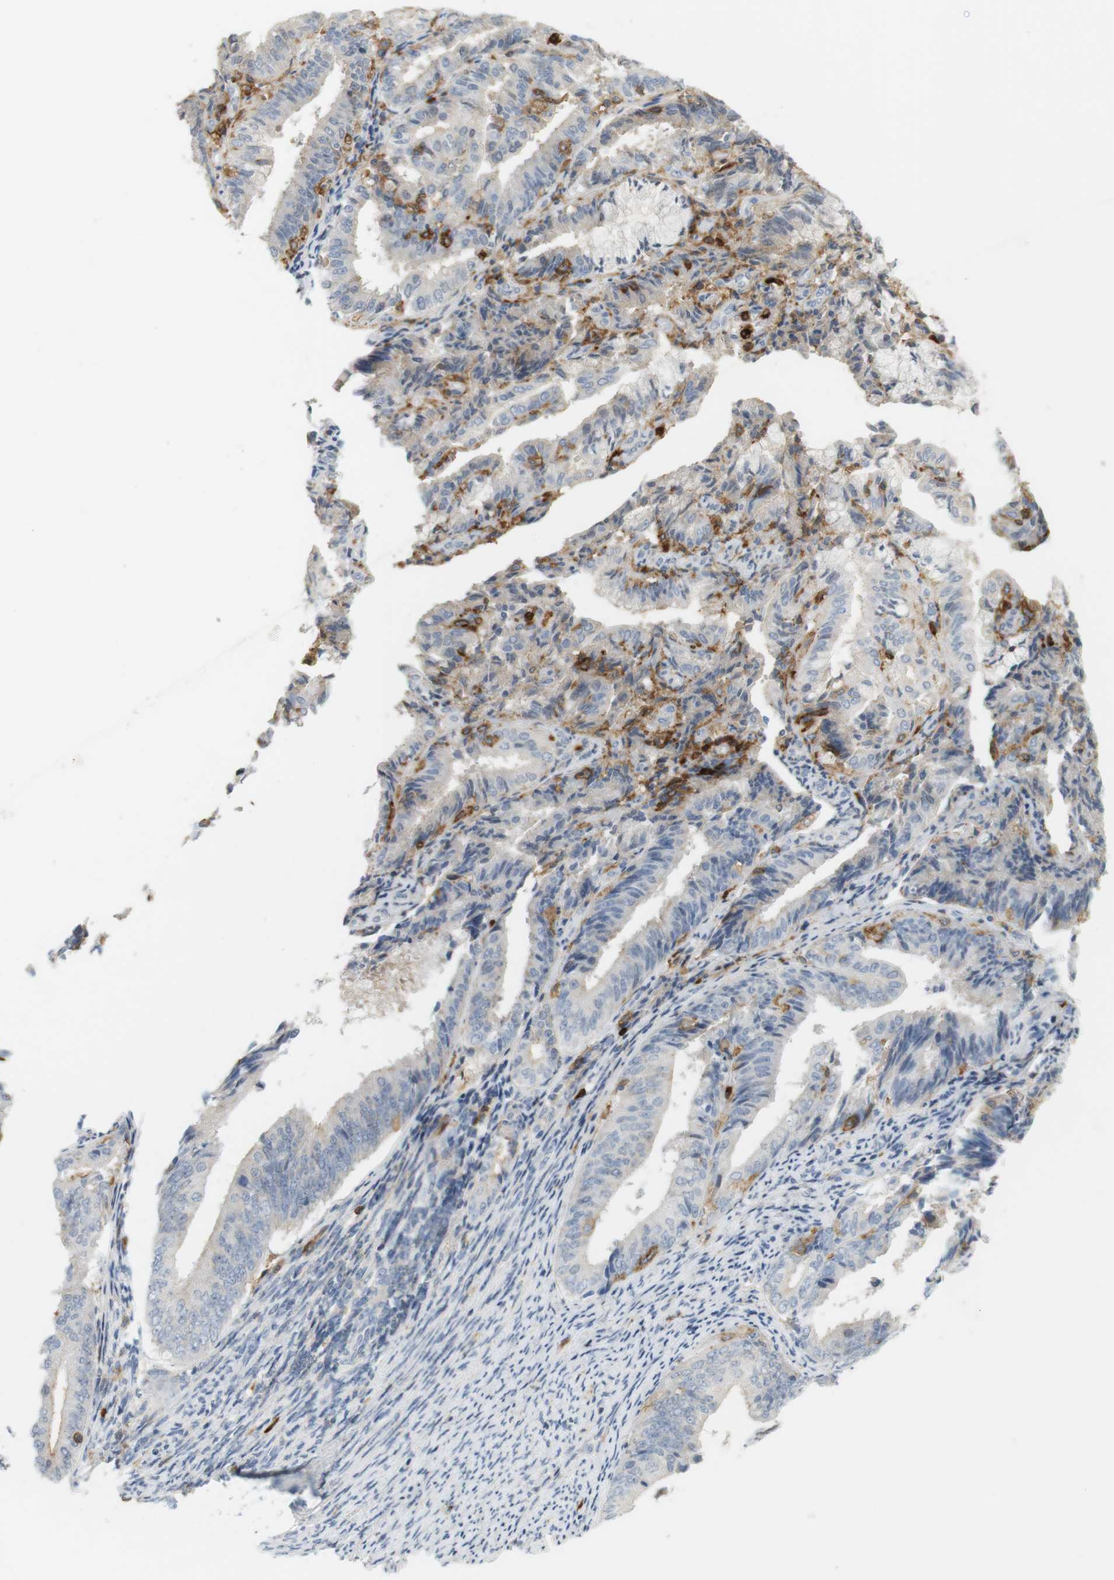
{"staining": {"intensity": "weak", "quantity": "25%-75%", "location": "cytoplasmic/membranous"}, "tissue": "endometrial cancer", "cell_type": "Tumor cells", "image_type": "cancer", "snomed": [{"axis": "morphology", "description": "Adenocarcinoma, NOS"}, {"axis": "topography", "description": "Endometrium"}], "caption": "Protein expression analysis of endometrial cancer (adenocarcinoma) displays weak cytoplasmic/membranous expression in about 25%-75% of tumor cells. (Brightfield microscopy of DAB IHC at high magnification).", "gene": "SIRPA", "patient": {"sex": "female", "age": 63}}